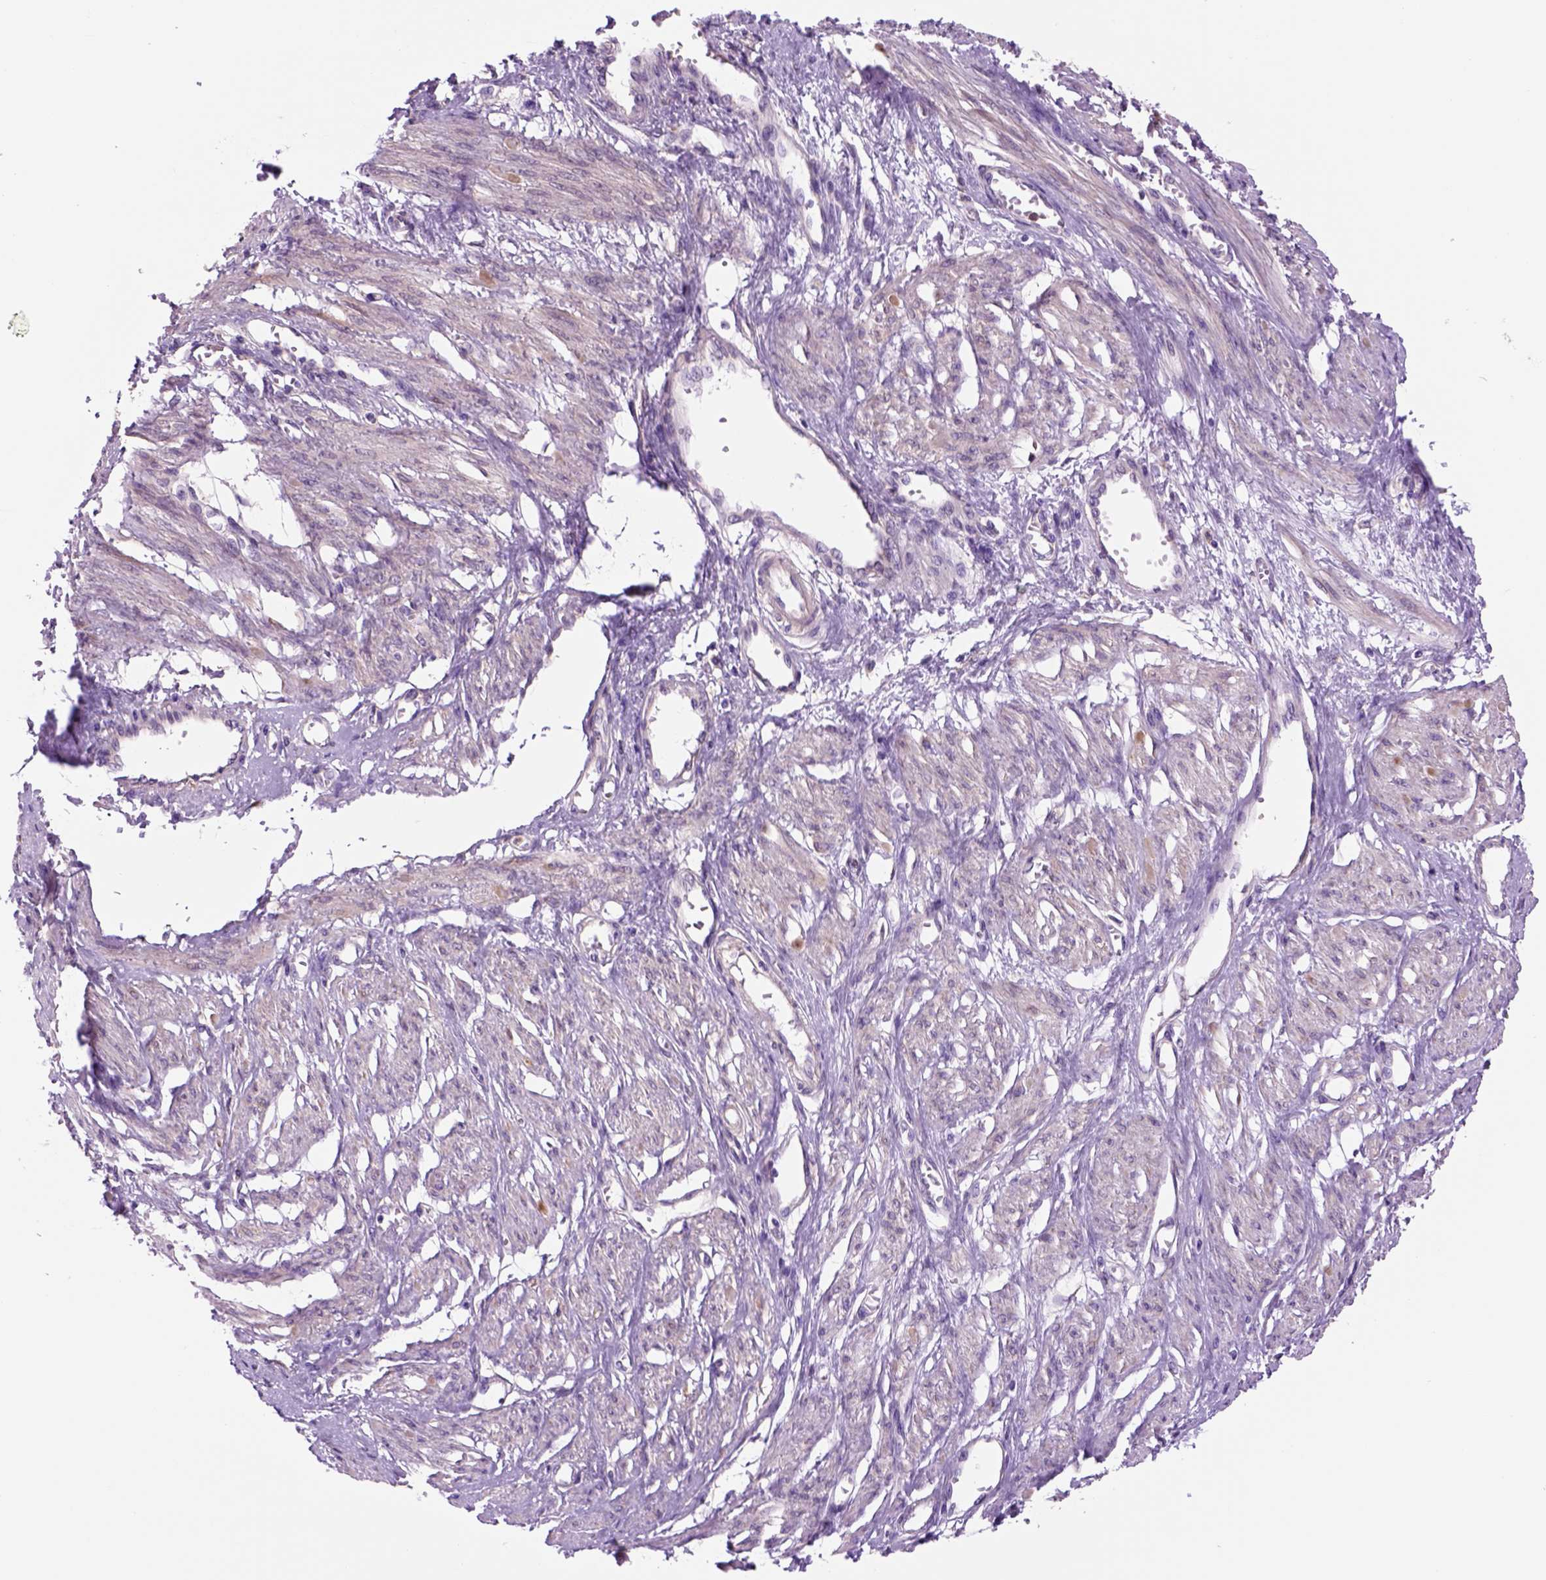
{"staining": {"intensity": "negative", "quantity": "none", "location": "none"}, "tissue": "smooth muscle", "cell_type": "Smooth muscle cells", "image_type": "normal", "snomed": [{"axis": "morphology", "description": "Normal tissue, NOS"}, {"axis": "topography", "description": "Smooth muscle"}, {"axis": "topography", "description": "Uterus"}], "caption": "This is an IHC image of benign human smooth muscle. There is no staining in smooth muscle cells.", "gene": "PIAS3", "patient": {"sex": "female", "age": 39}}